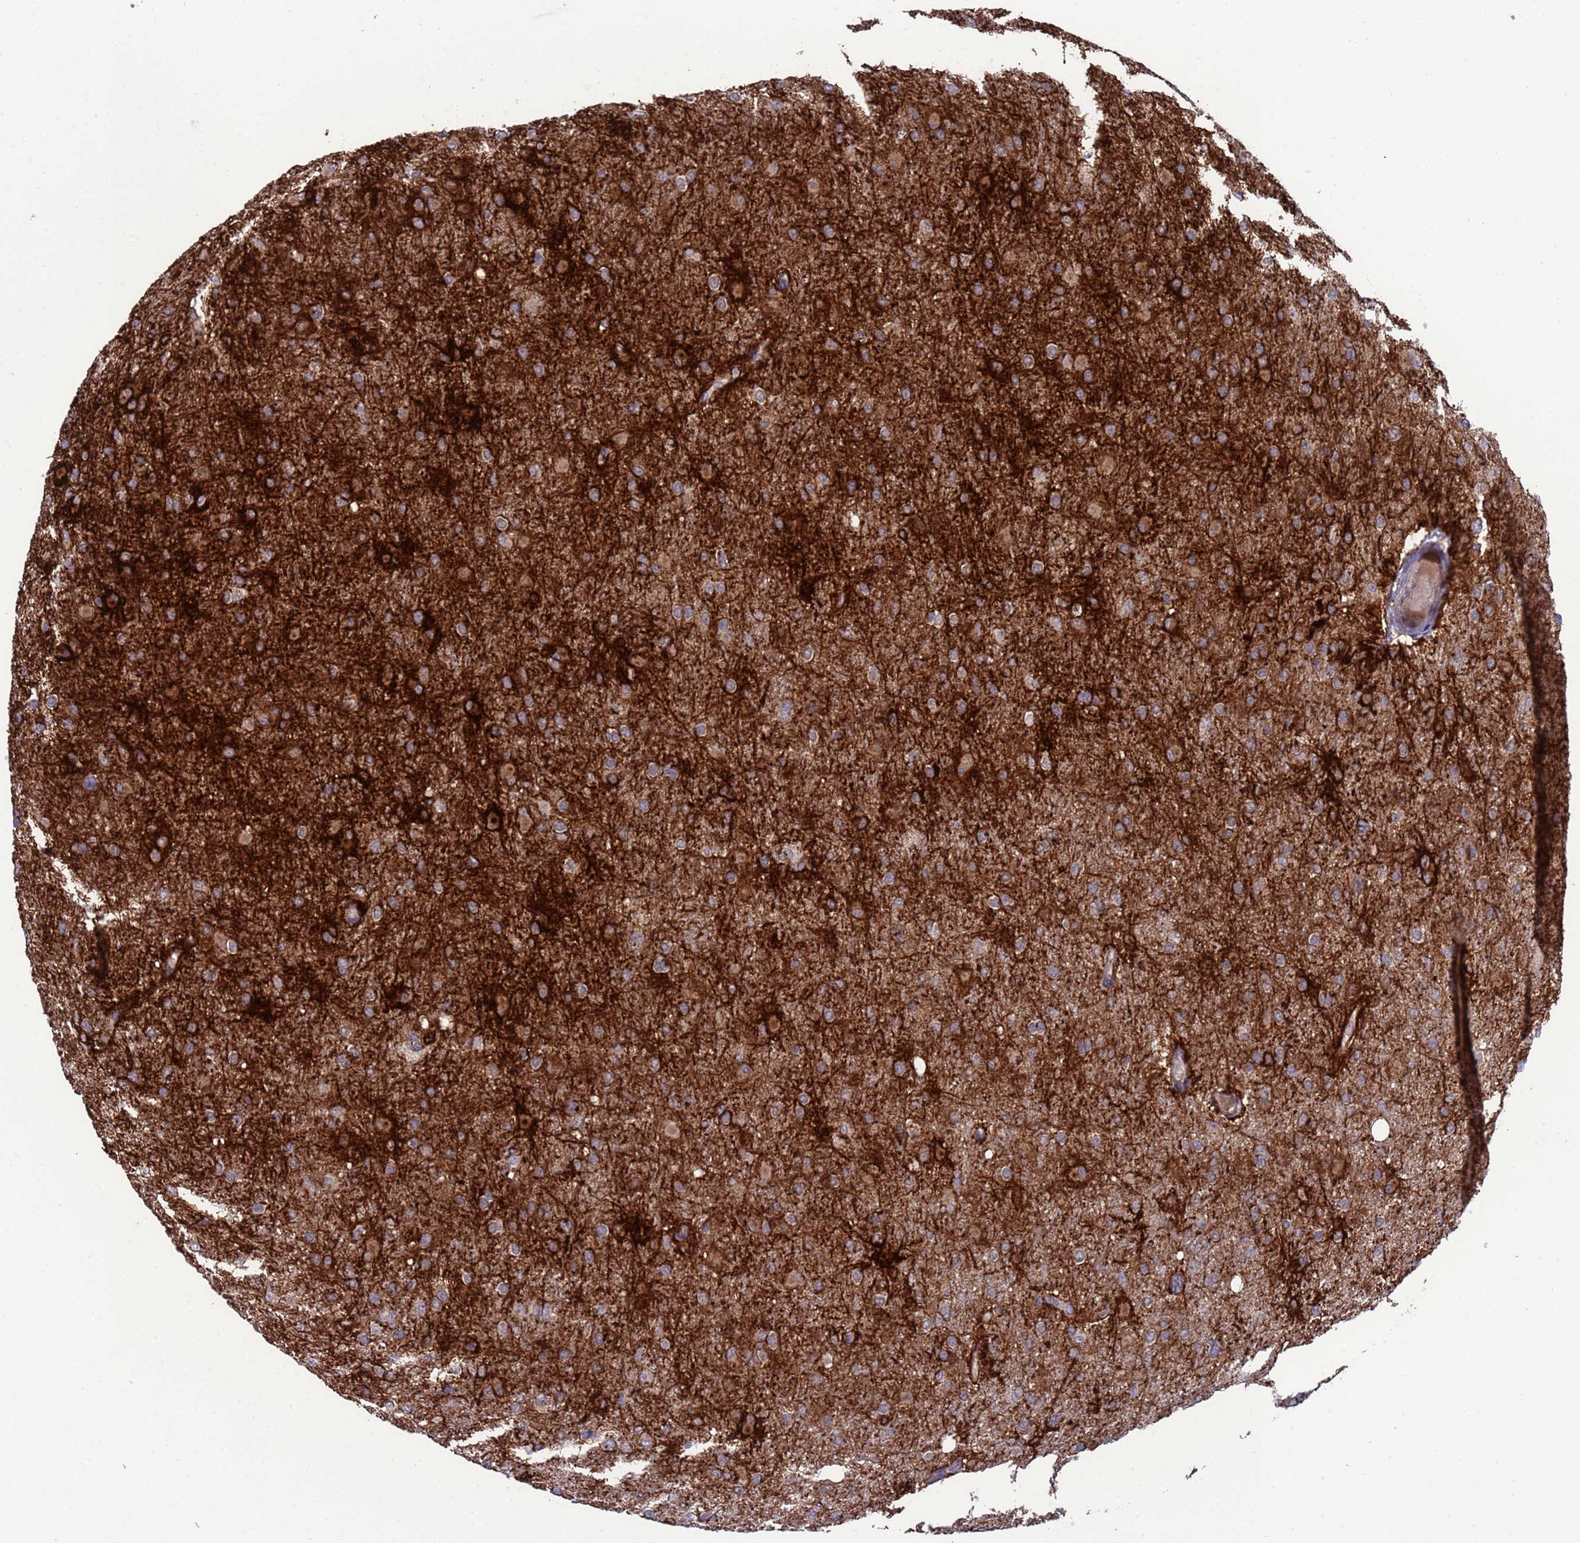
{"staining": {"intensity": "weak", "quantity": ">75%", "location": "cytoplasmic/membranous"}, "tissue": "glioma", "cell_type": "Tumor cells", "image_type": "cancer", "snomed": [{"axis": "morphology", "description": "Glioma, malignant, High grade"}, {"axis": "topography", "description": "Cerebral cortex"}], "caption": "Immunohistochemistry (IHC) histopathology image of neoplastic tissue: high-grade glioma (malignant) stained using IHC shows low levels of weak protein expression localized specifically in the cytoplasmic/membranous of tumor cells, appearing as a cytoplasmic/membranous brown color.", "gene": "ACAD8", "patient": {"sex": "female", "age": 36}}